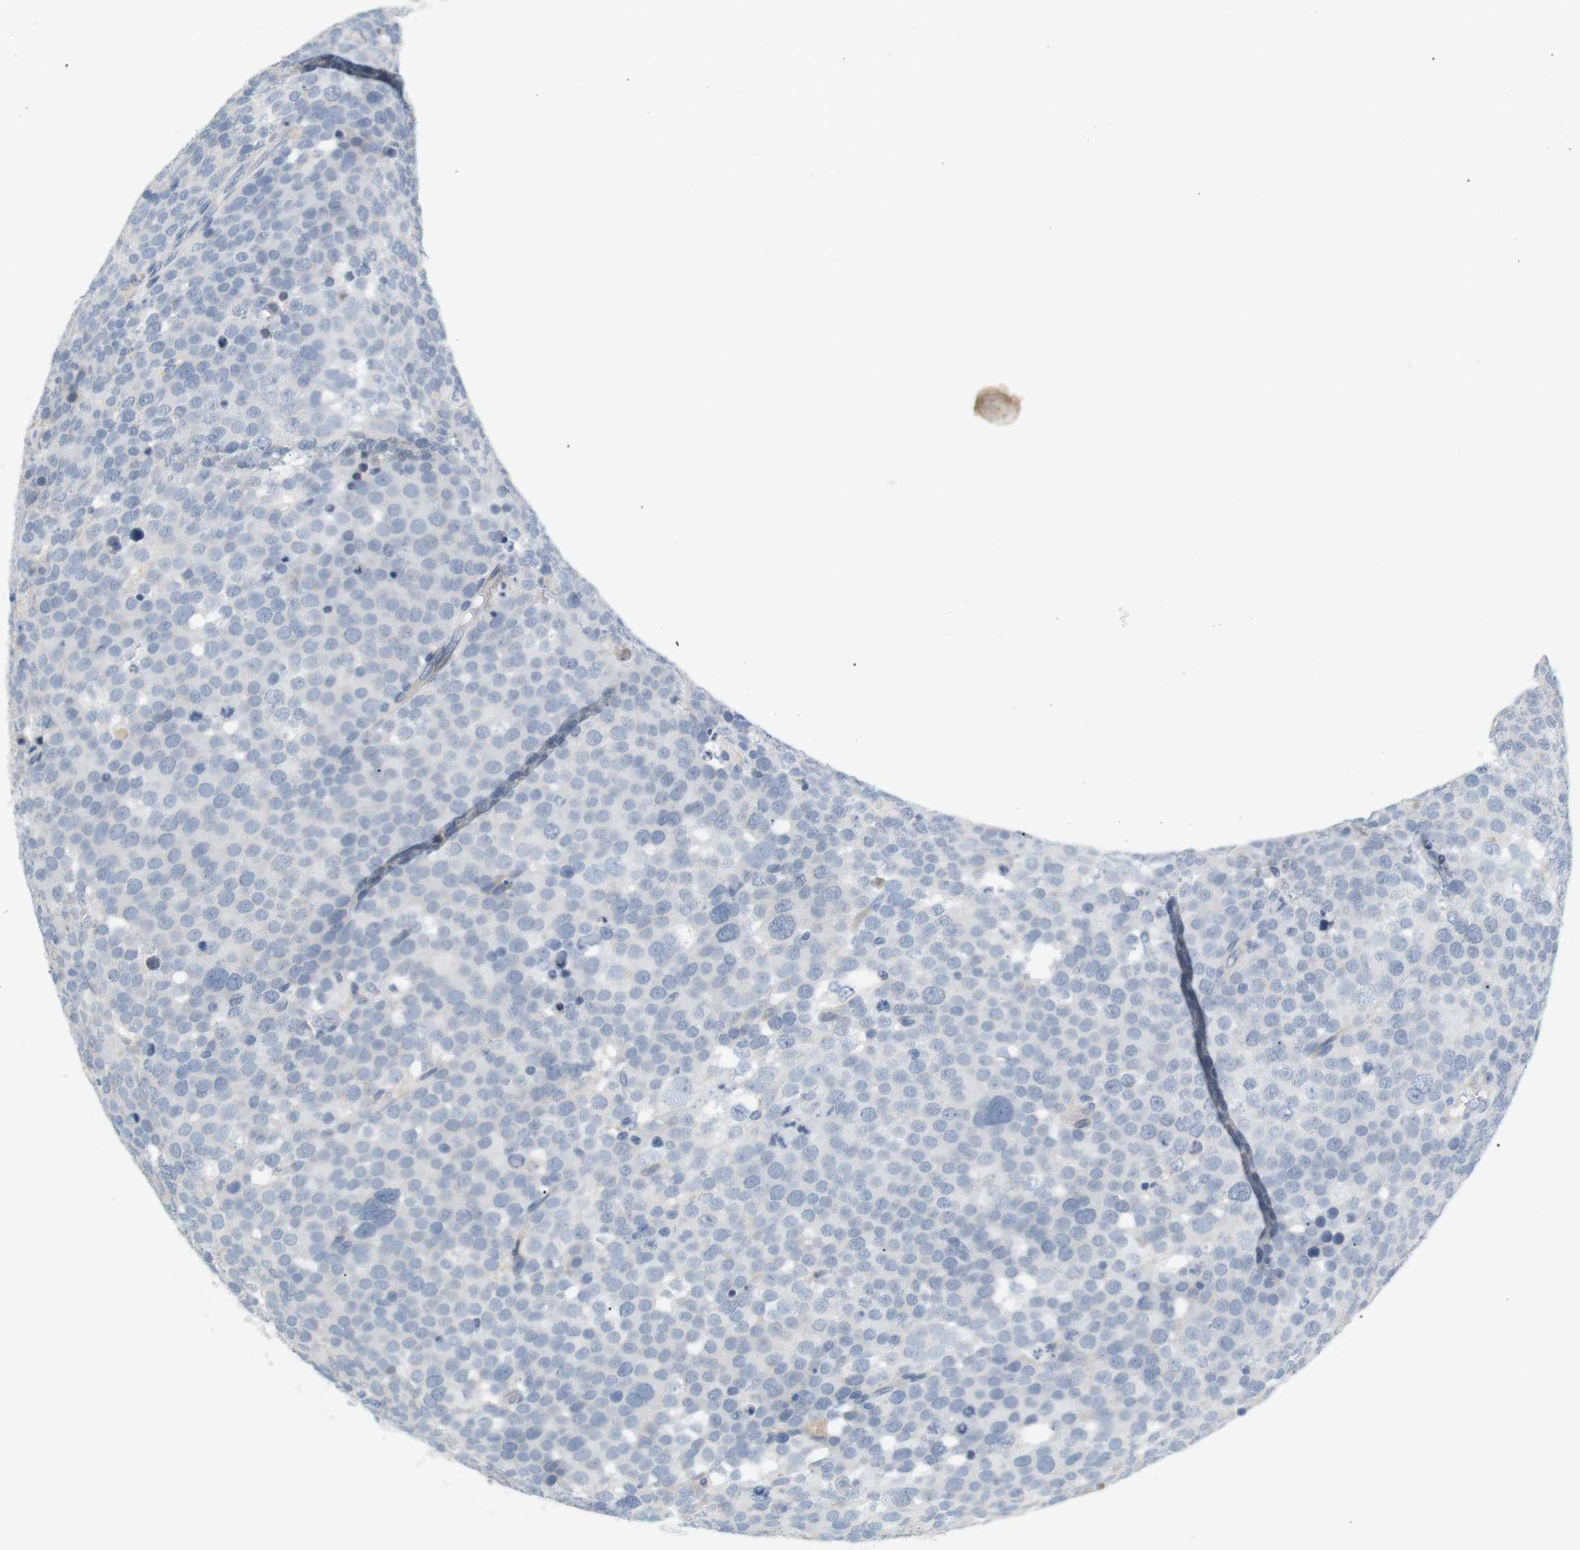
{"staining": {"intensity": "negative", "quantity": "none", "location": "none"}, "tissue": "testis cancer", "cell_type": "Tumor cells", "image_type": "cancer", "snomed": [{"axis": "morphology", "description": "Seminoma, NOS"}, {"axis": "topography", "description": "Testis"}], "caption": "There is no significant expression in tumor cells of testis seminoma.", "gene": "CD300E", "patient": {"sex": "male", "age": 71}}